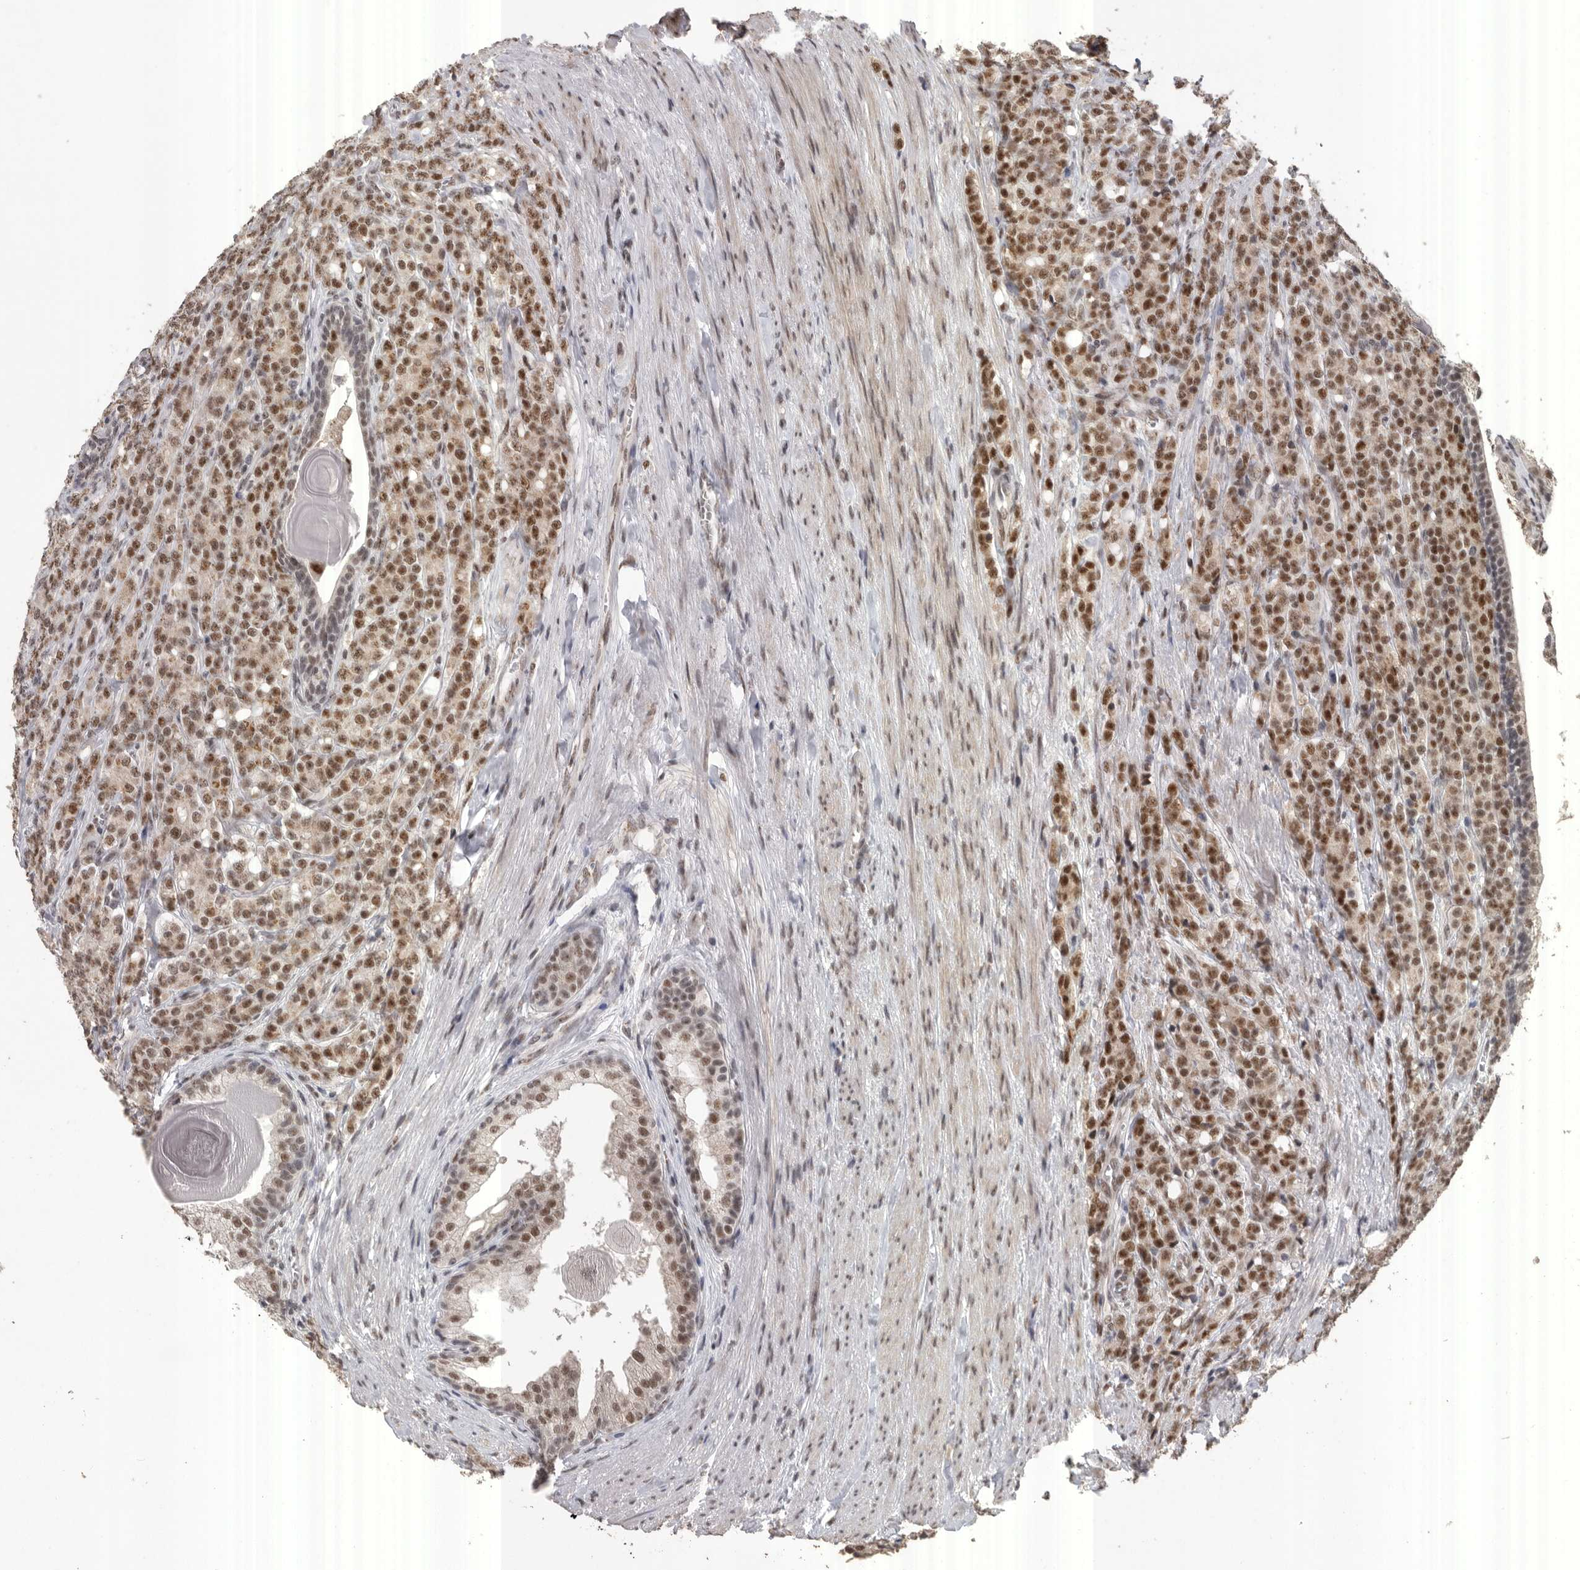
{"staining": {"intensity": "moderate", "quantity": ">75%", "location": "nuclear"}, "tissue": "prostate cancer", "cell_type": "Tumor cells", "image_type": "cancer", "snomed": [{"axis": "morphology", "description": "Adenocarcinoma, High grade"}, {"axis": "topography", "description": "Prostate"}], "caption": "IHC image of neoplastic tissue: prostate adenocarcinoma (high-grade) stained using immunohistochemistry displays medium levels of moderate protein expression localized specifically in the nuclear of tumor cells, appearing as a nuclear brown color.", "gene": "PPP1R10", "patient": {"sex": "male", "age": 62}}